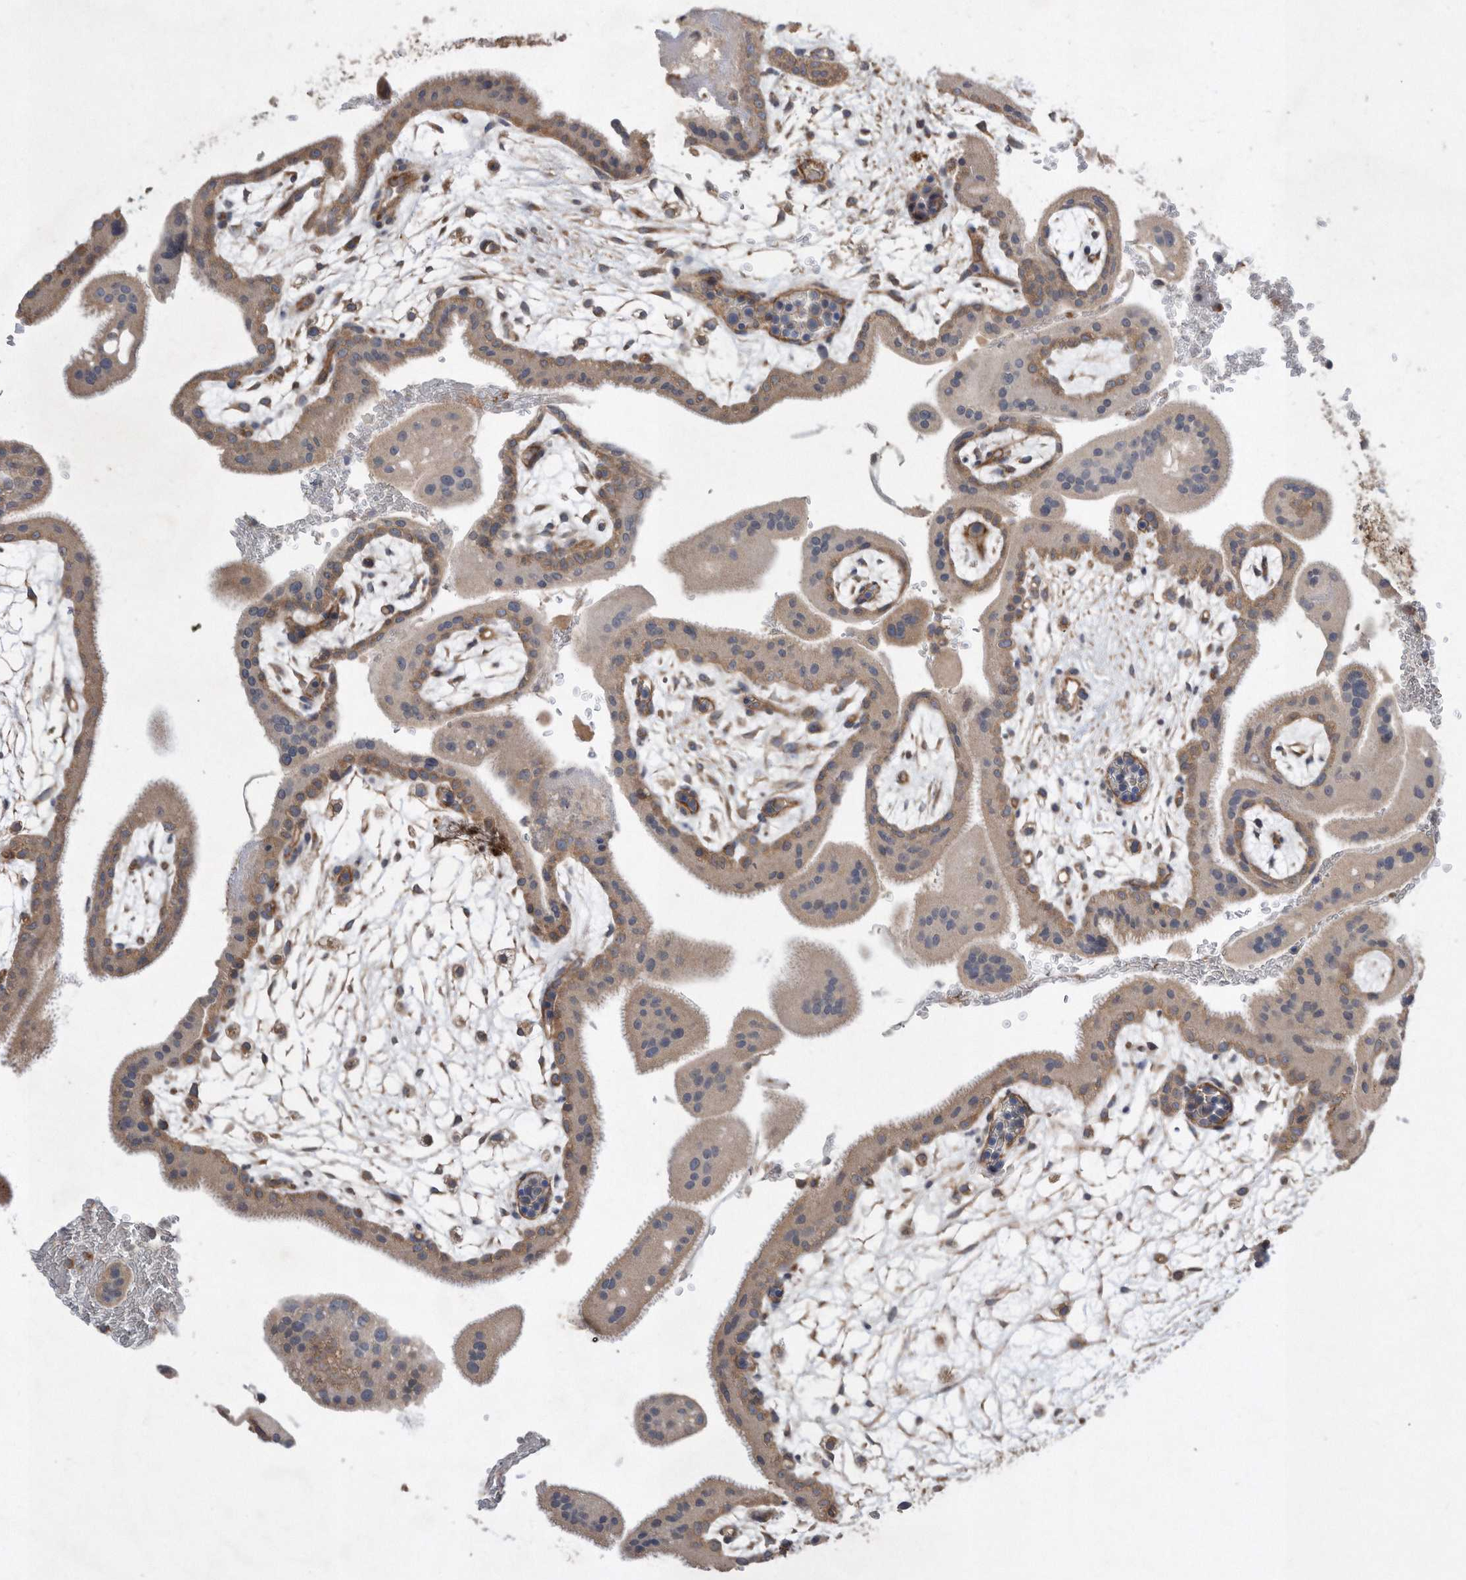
{"staining": {"intensity": "moderate", "quantity": ">75%", "location": "cytoplasmic/membranous"}, "tissue": "placenta", "cell_type": "Decidual cells", "image_type": "normal", "snomed": [{"axis": "morphology", "description": "Normal tissue, NOS"}, {"axis": "topography", "description": "Placenta"}], "caption": "Immunohistochemistry (DAB) staining of normal placenta displays moderate cytoplasmic/membranous protein positivity in approximately >75% of decidual cells. (DAB IHC with brightfield microscopy, high magnification).", "gene": "PON2", "patient": {"sex": "female", "age": 35}}